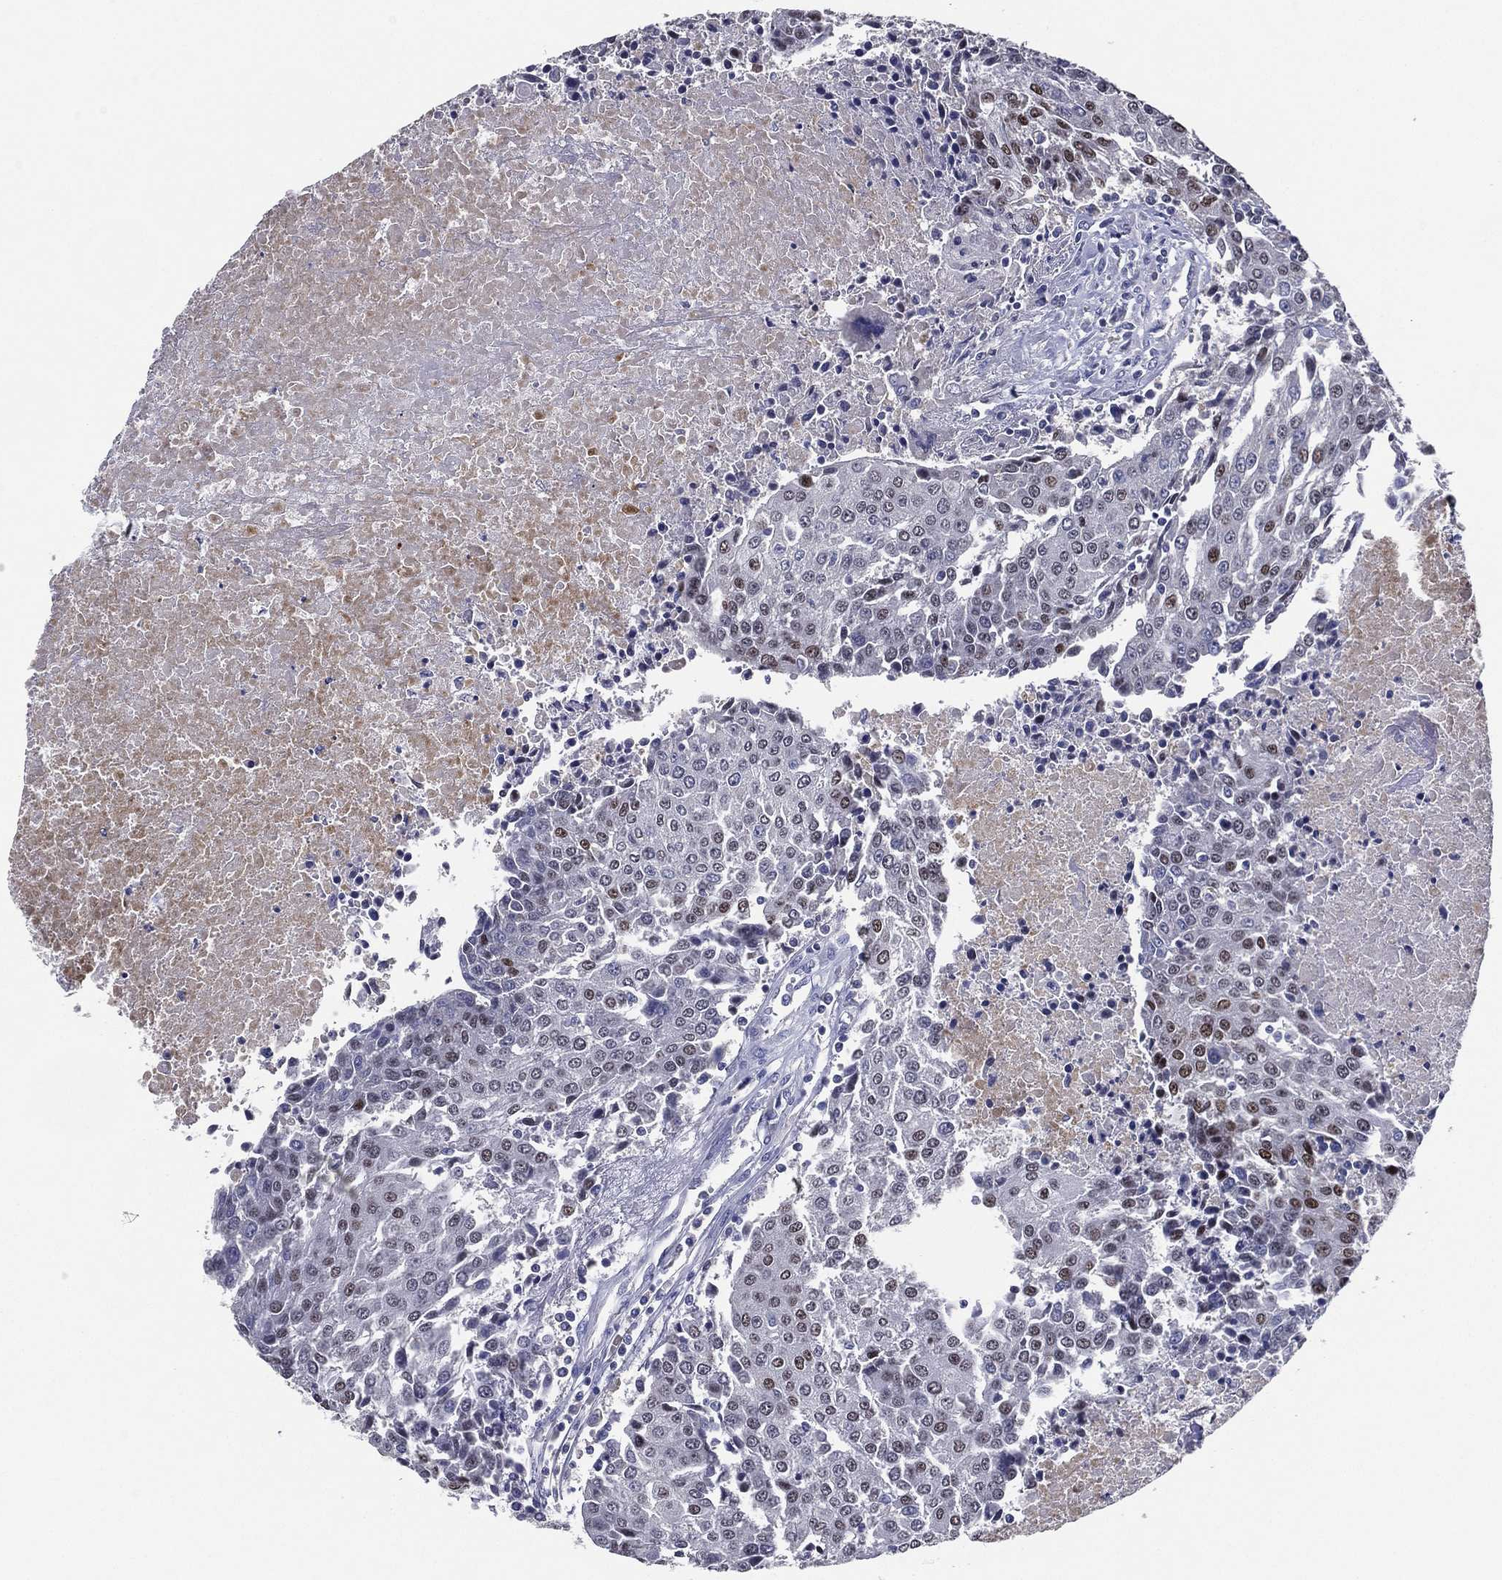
{"staining": {"intensity": "moderate", "quantity": "<25%", "location": "nuclear"}, "tissue": "urothelial cancer", "cell_type": "Tumor cells", "image_type": "cancer", "snomed": [{"axis": "morphology", "description": "Urothelial carcinoma, High grade"}, {"axis": "topography", "description": "Urinary bladder"}], "caption": "Brown immunohistochemical staining in human urothelial cancer demonstrates moderate nuclear positivity in about <25% of tumor cells. The protein is stained brown, and the nuclei are stained in blue (DAB (3,3'-diaminobenzidine) IHC with brightfield microscopy, high magnification).", "gene": "TFAP2A", "patient": {"sex": "female", "age": 85}}